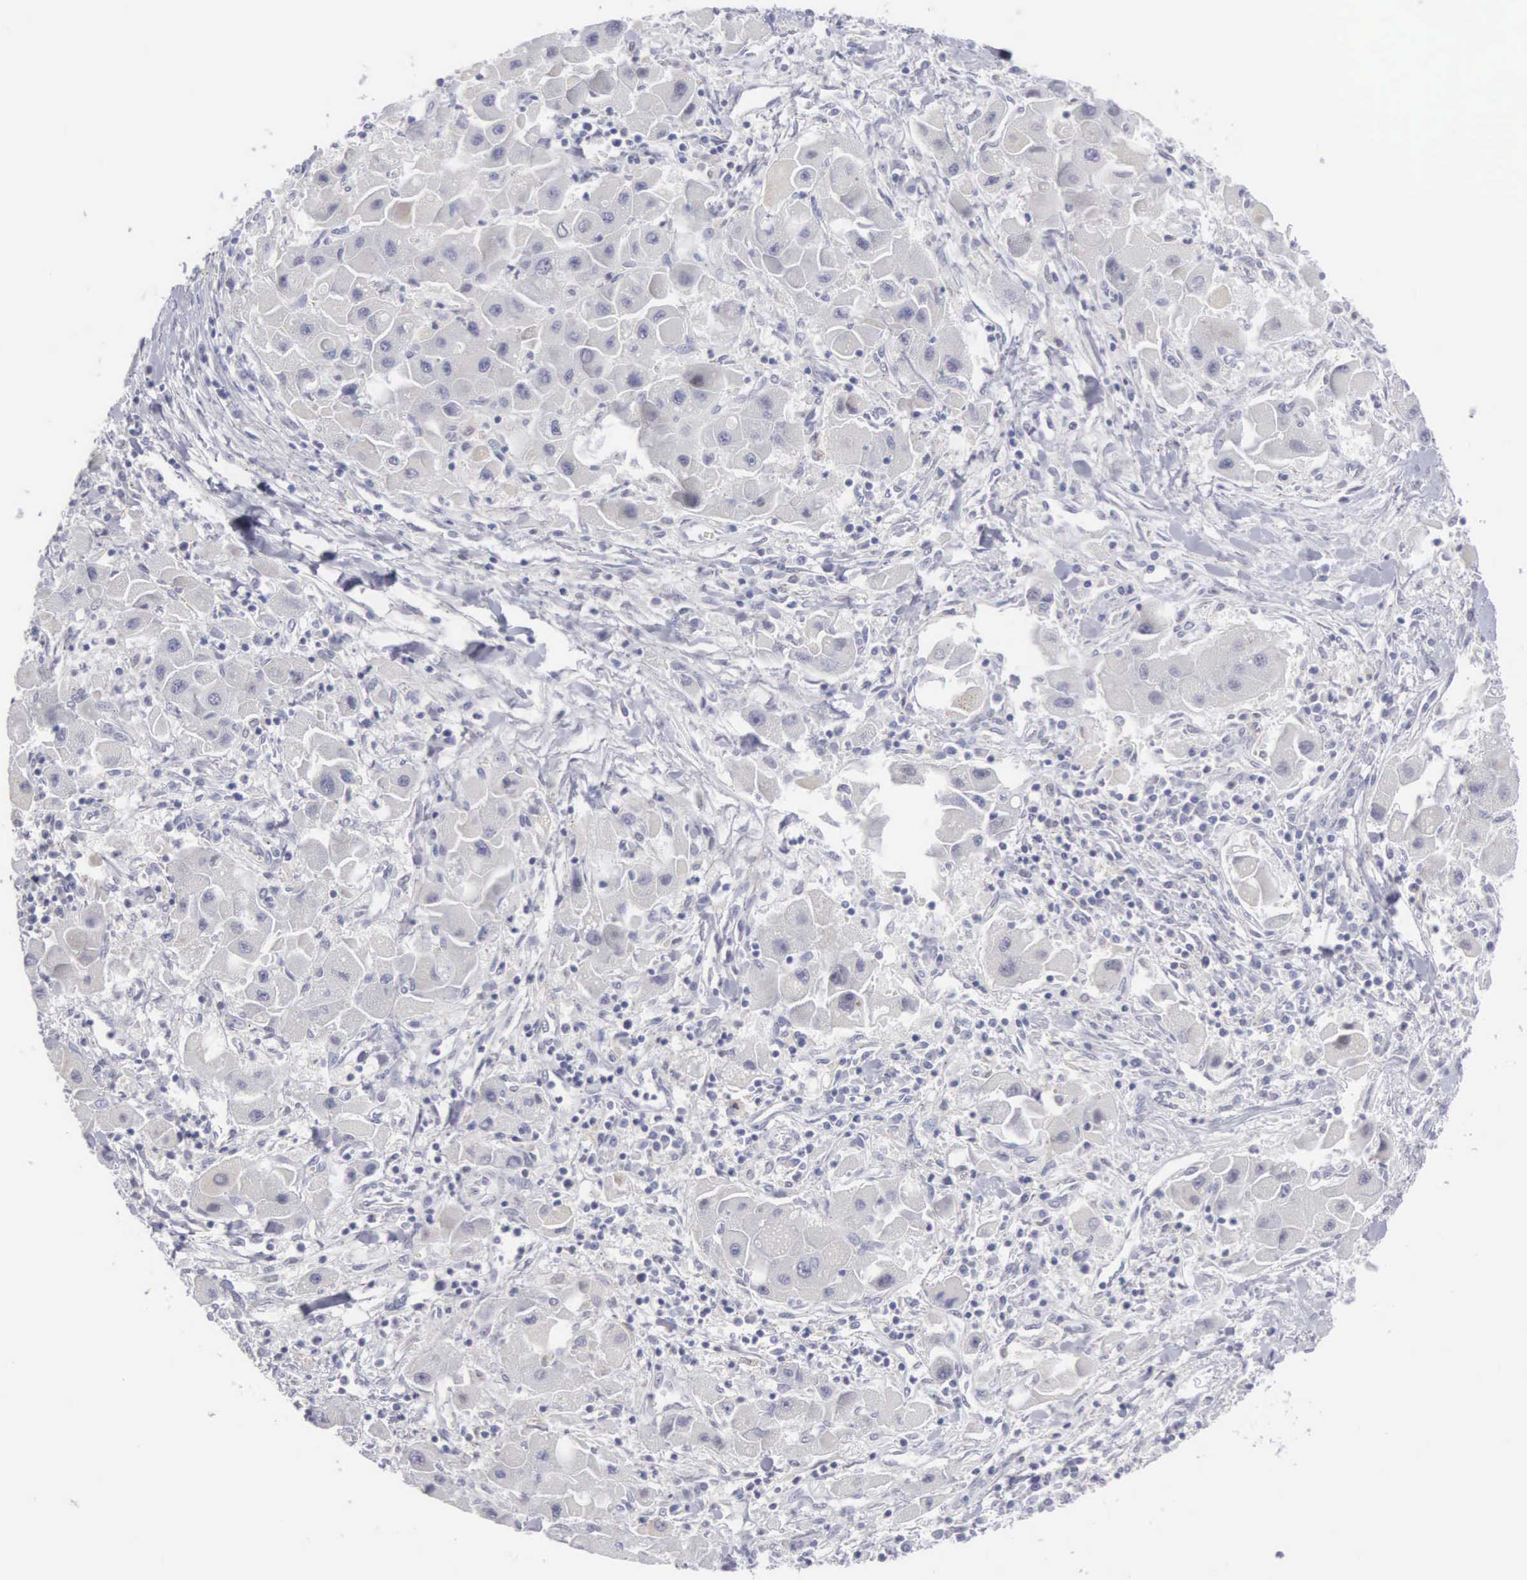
{"staining": {"intensity": "negative", "quantity": "none", "location": "none"}, "tissue": "liver cancer", "cell_type": "Tumor cells", "image_type": "cancer", "snomed": [{"axis": "morphology", "description": "Carcinoma, Hepatocellular, NOS"}, {"axis": "topography", "description": "Liver"}], "caption": "A photomicrograph of human liver cancer is negative for staining in tumor cells. The staining is performed using DAB brown chromogen with nuclei counter-stained in using hematoxylin.", "gene": "MNAT1", "patient": {"sex": "male", "age": 24}}